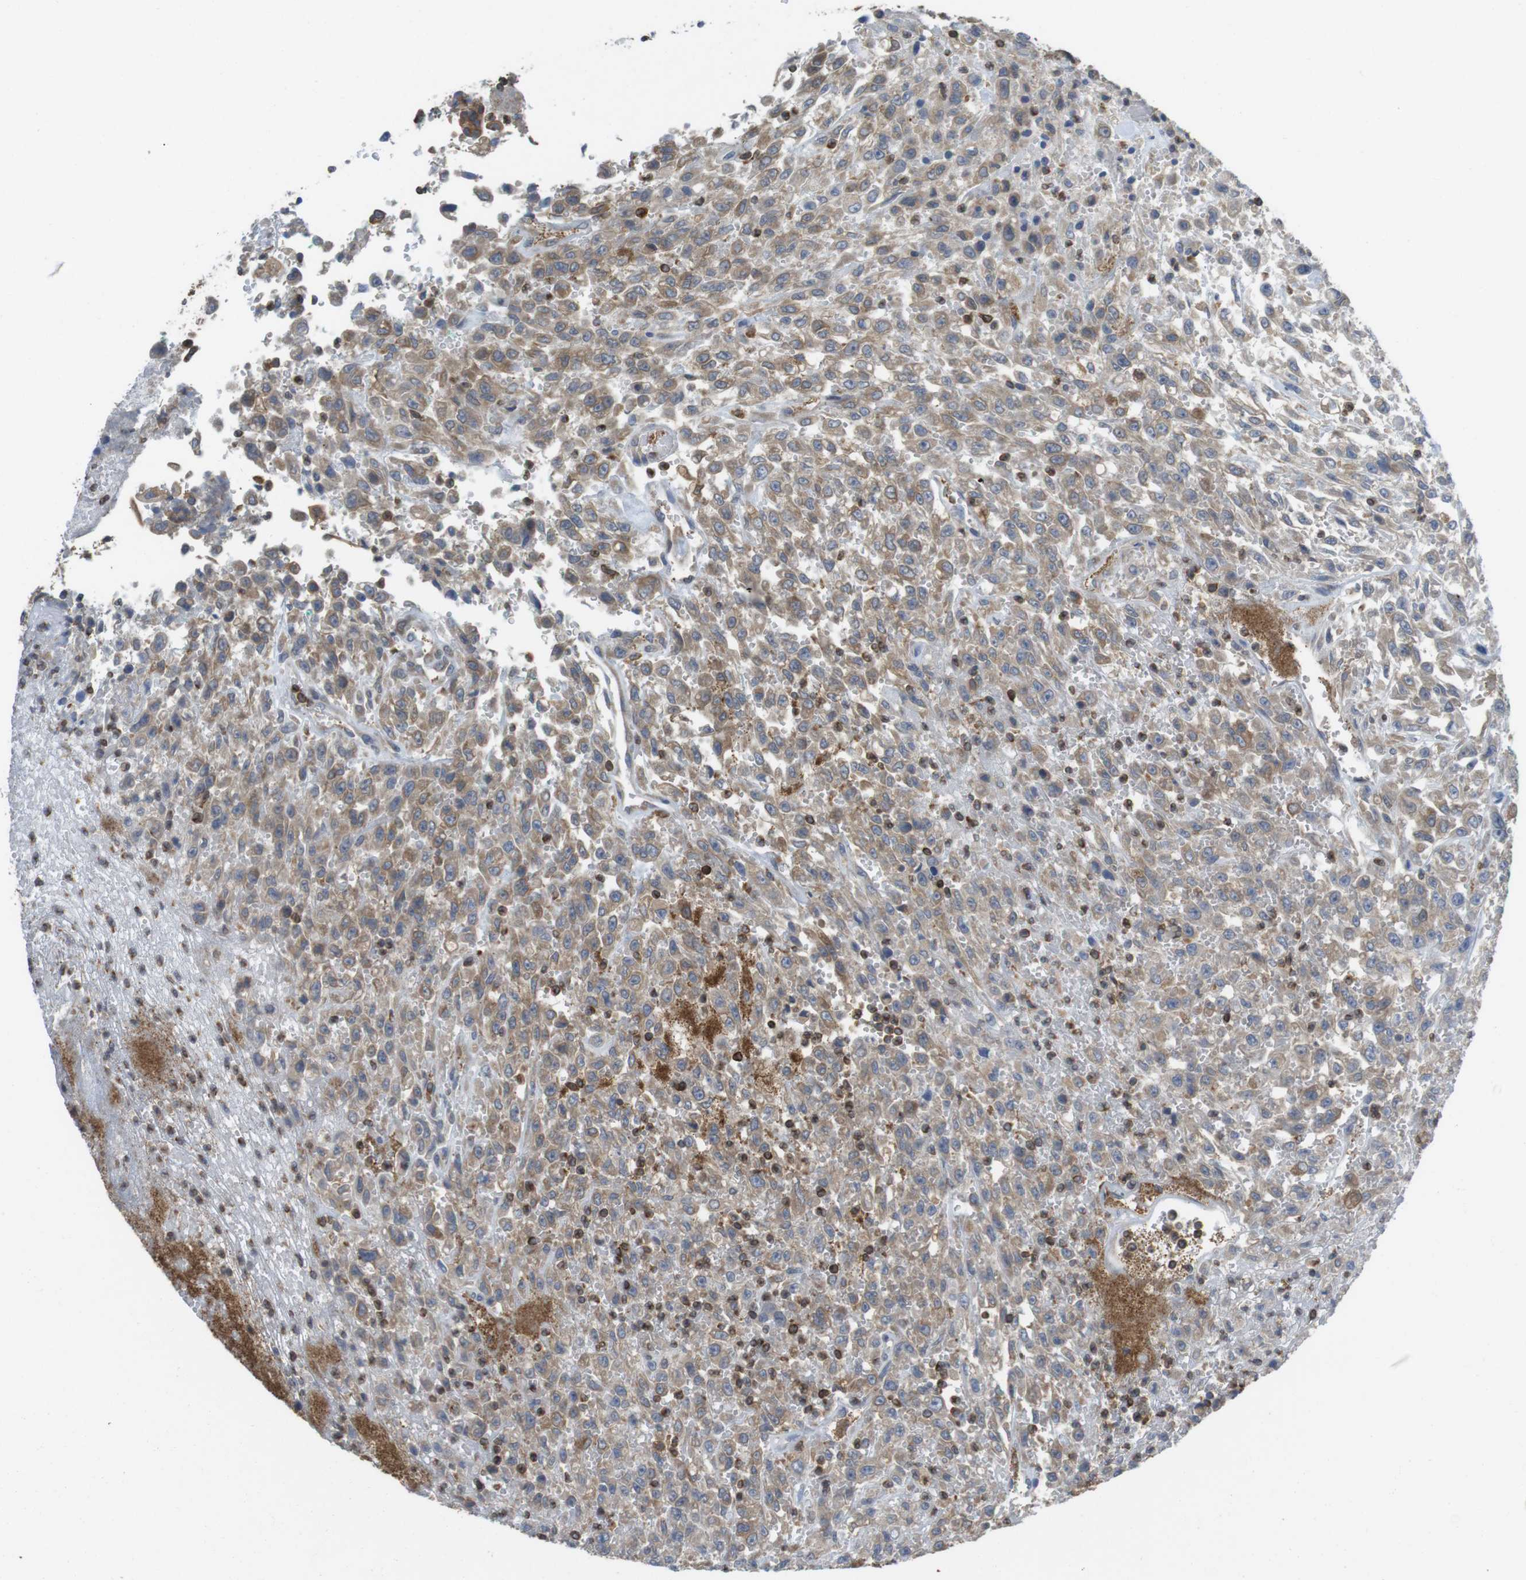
{"staining": {"intensity": "weak", "quantity": ">75%", "location": "cytoplasmic/membranous"}, "tissue": "urothelial cancer", "cell_type": "Tumor cells", "image_type": "cancer", "snomed": [{"axis": "morphology", "description": "Urothelial carcinoma, High grade"}, {"axis": "topography", "description": "Urinary bladder"}], "caption": "Immunohistochemistry (IHC) micrograph of neoplastic tissue: human urothelial cancer stained using IHC reveals low levels of weak protein expression localized specifically in the cytoplasmic/membranous of tumor cells, appearing as a cytoplasmic/membranous brown color.", "gene": "ARL6IP5", "patient": {"sex": "male", "age": 46}}